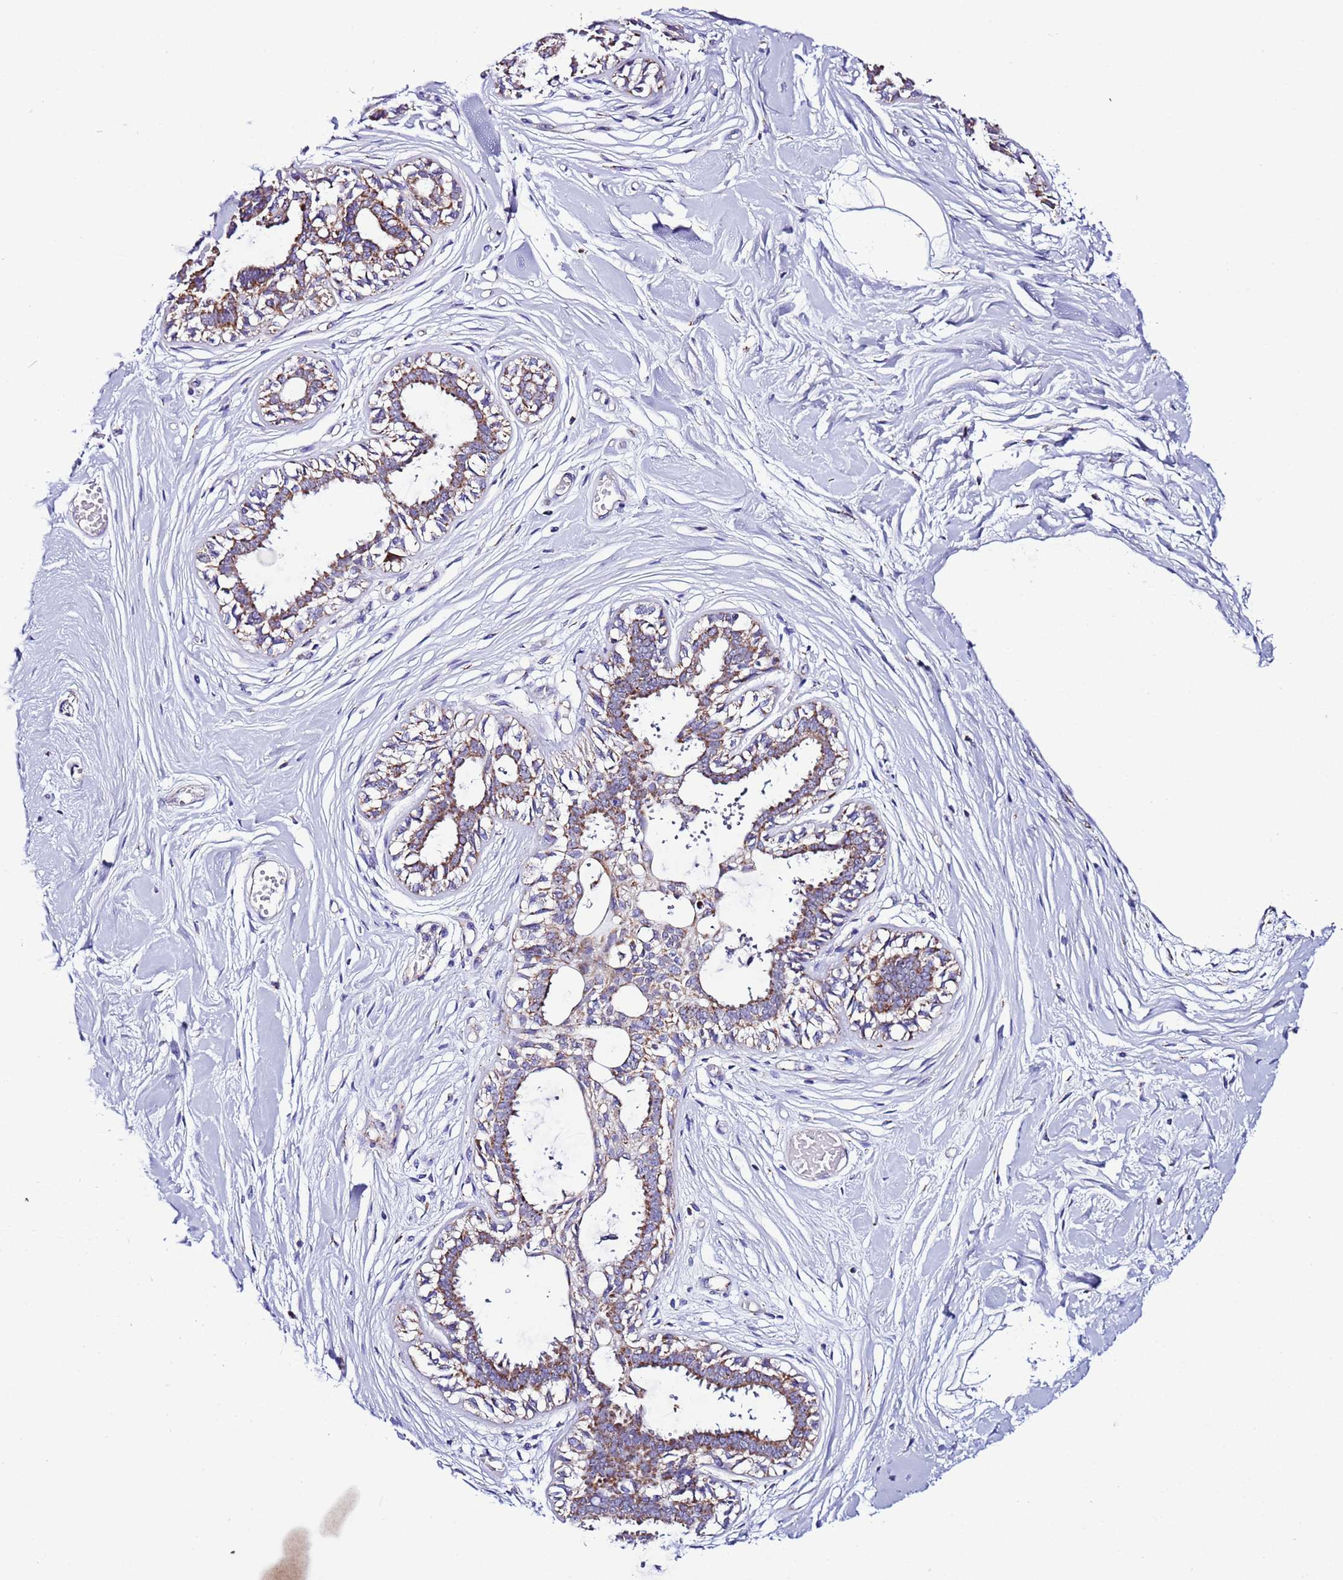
{"staining": {"intensity": "negative", "quantity": "none", "location": "none"}, "tissue": "breast", "cell_type": "Adipocytes", "image_type": "normal", "snomed": [{"axis": "morphology", "description": "Normal tissue, NOS"}, {"axis": "topography", "description": "Breast"}], "caption": "Breast was stained to show a protein in brown. There is no significant staining in adipocytes. (Stains: DAB (3,3'-diaminobenzidine) IHC with hematoxylin counter stain, Microscopy: brightfield microscopy at high magnification).", "gene": "UEVLD", "patient": {"sex": "female", "age": 45}}